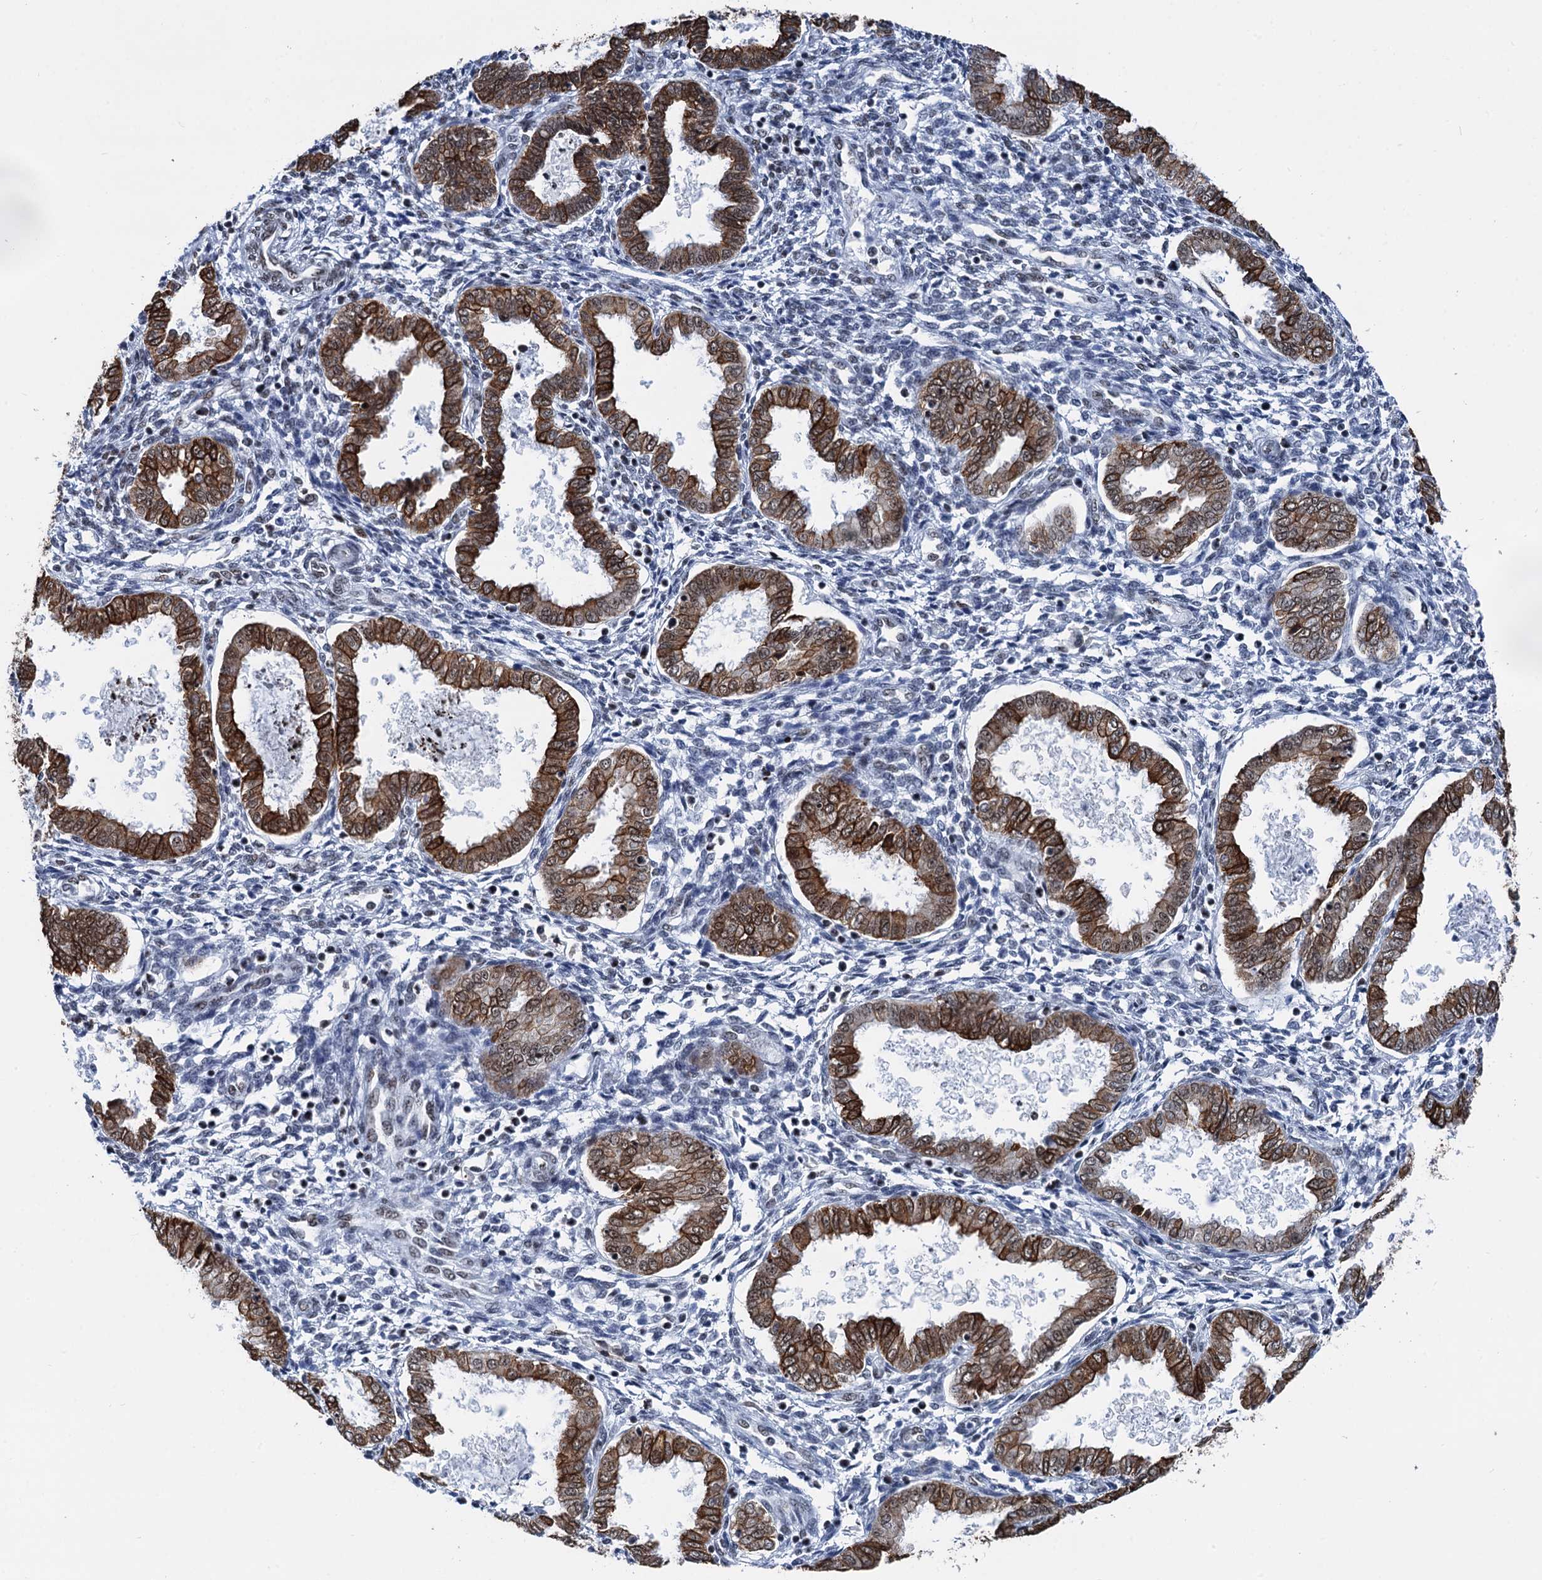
{"staining": {"intensity": "moderate", "quantity": "<25%", "location": "nuclear"}, "tissue": "endometrium", "cell_type": "Cells in endometrial stroma", "image_type": "normal", "snomed": [{"axis": "morphology", "description": "Normal tissue, NOS"}, {"axis": "topography", "description": "Endometrium"}], "caption": "The image shows immunohistochemical staining of normal endometrium. There is moderate nuclear staining is appreciated in approximately <25% of cells in endometrial stroma. Using DAB (brown) and hematoxylin (blue) stains, captured at high magnification using brightfield microscopy.", "gene": "DDX23", "patient": {"sex": "female", "age": 33}}